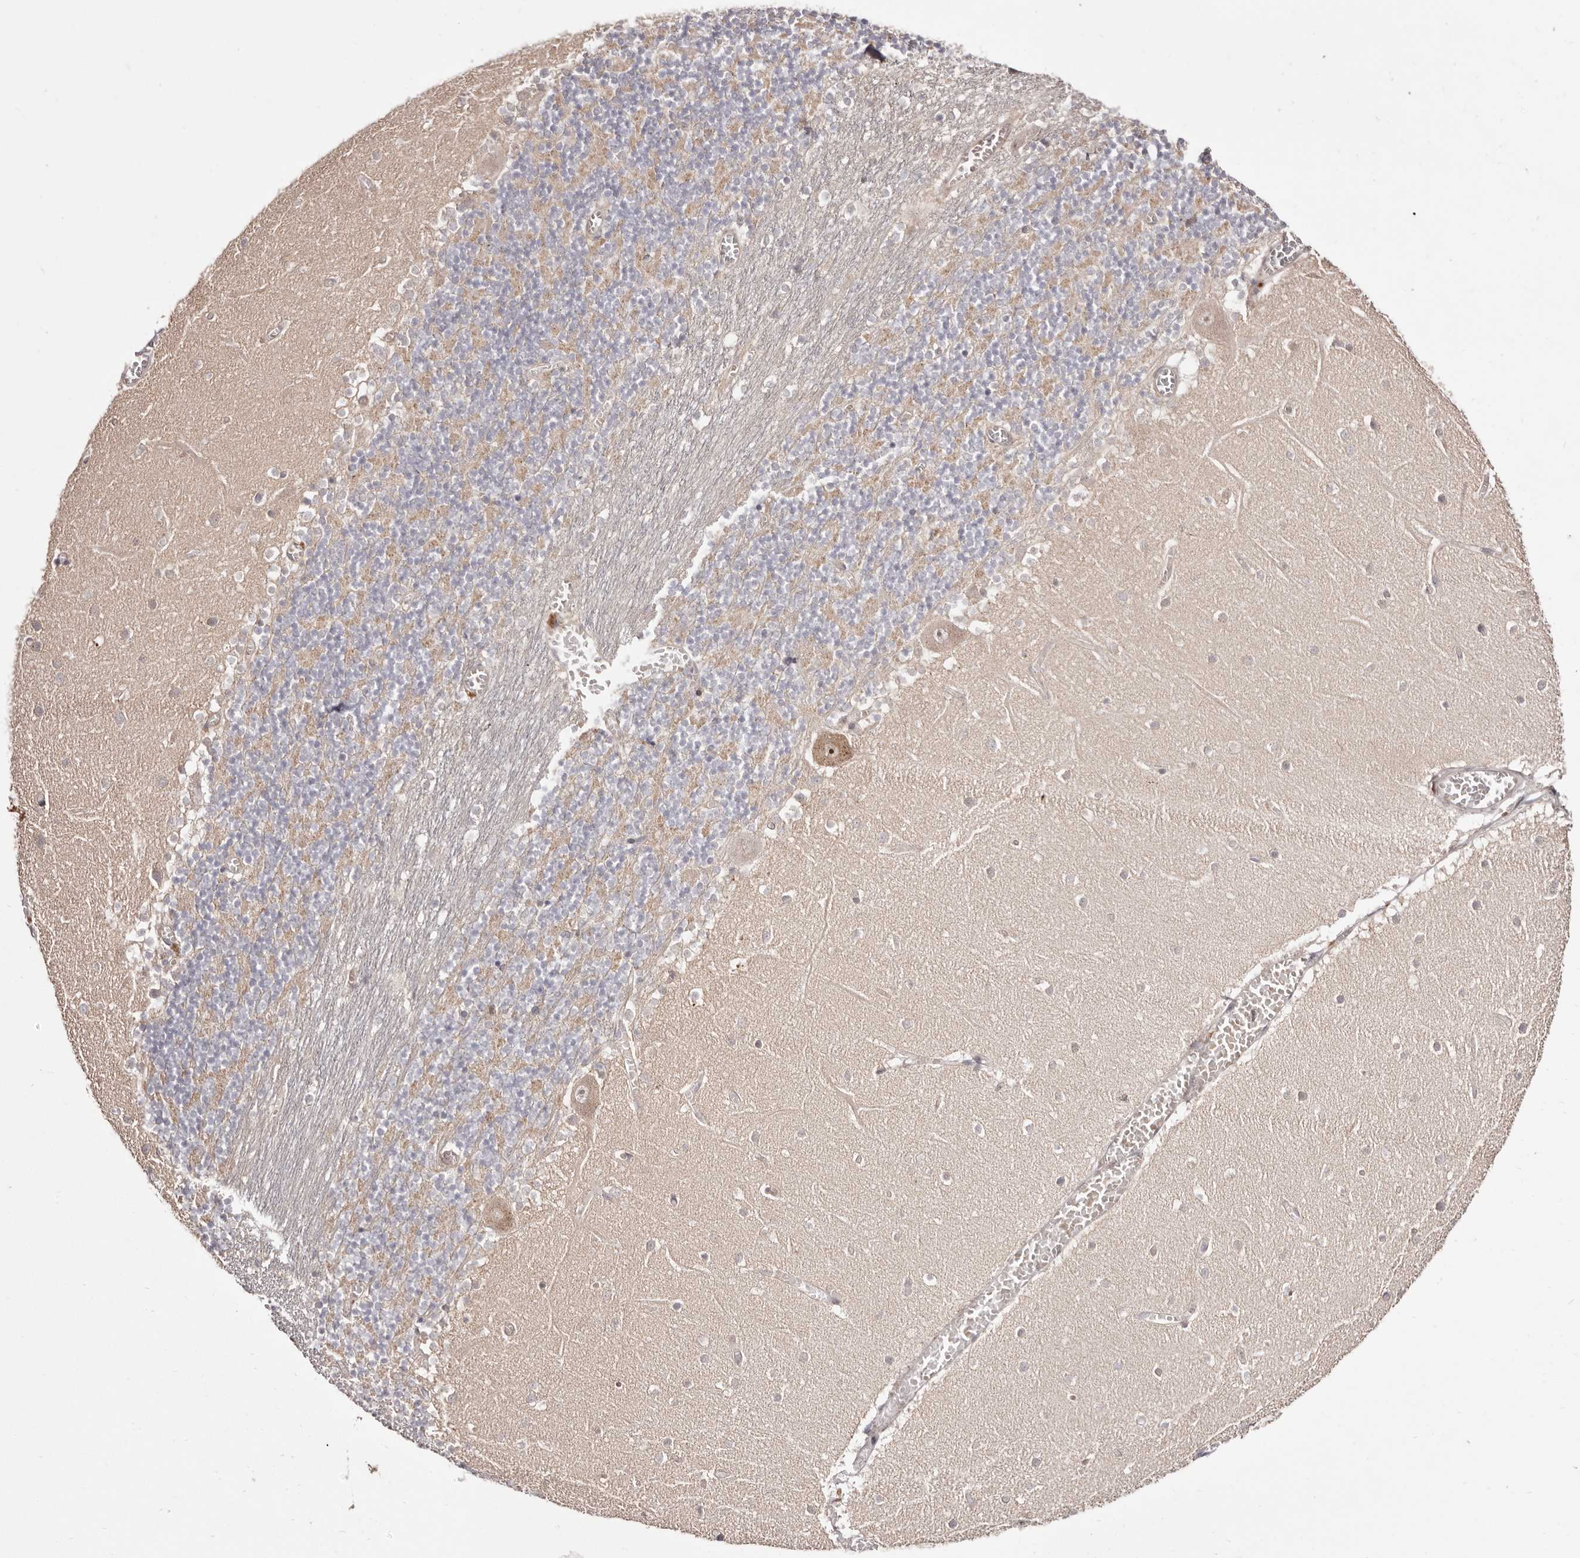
{"staining": {"intensity": "negative", "quantity": "none", "location": "none"}, "tissue": "cerebellum", "cell_type": "Cells in granular layer", "image_type": "normal", "snomed": [{"axis": "morphology", "description": "Normal tissue, NOS"}, {"axis": "topography", "description": "Cerebellum"}], "caption": "Human cerebellum stained for a protein using IHC reveals no staining in cells in granular layer.", "gene": "EGR3", "patient": {"sex": "female", "age": 28}}